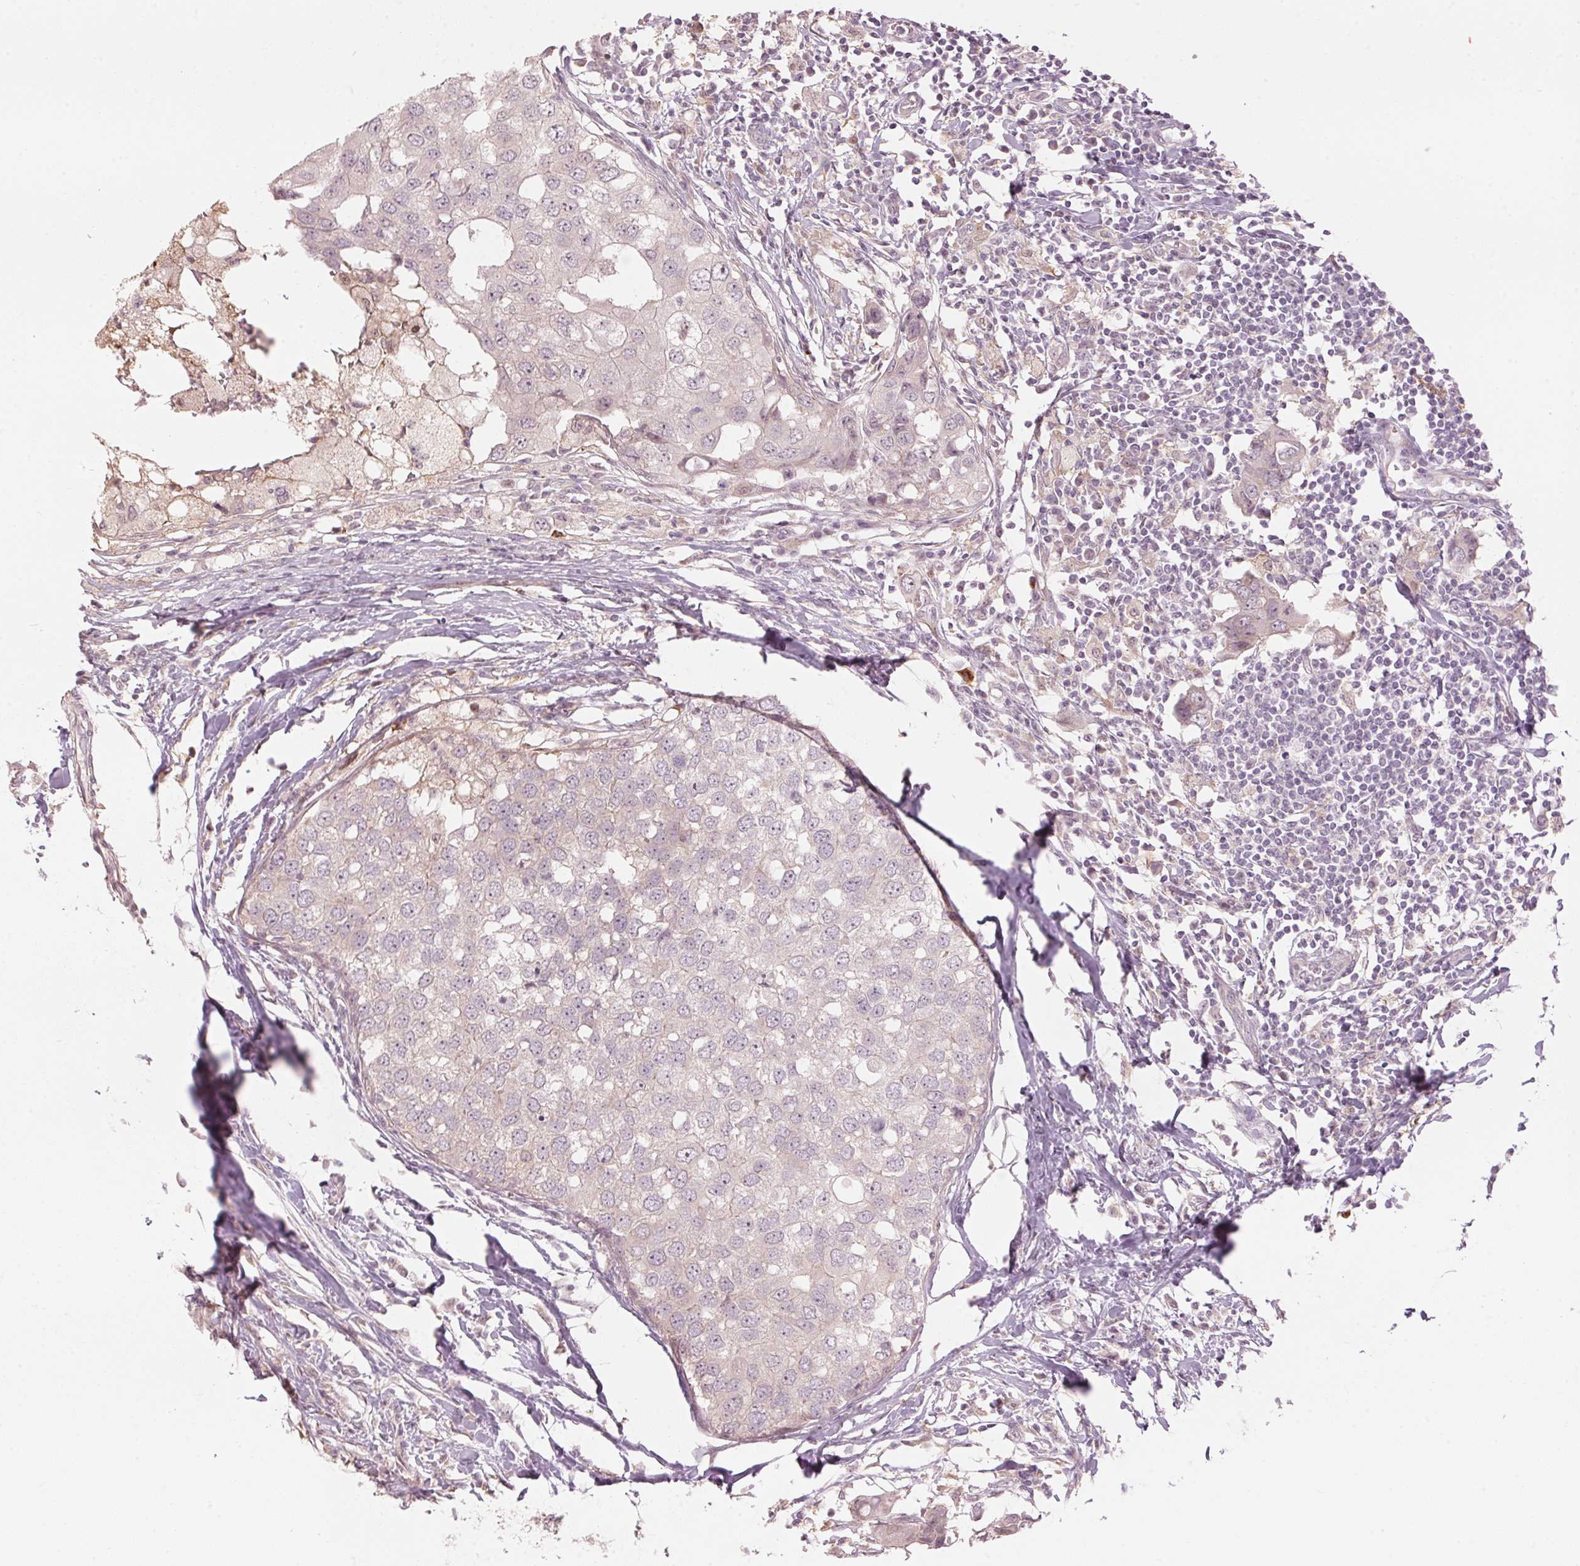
{"staining": {"intensity": "negative", "quantity": "none", "location": "none"}, "tissue": "breast cancer", "cell_type": "Tumor cells", "image_type": "cancer", "snomed": [{"axis": "morphology", "description": "Duct carcinoma"}, {"axis": "topography", "description": "Breast"}], "caption": "Immunohistochemistry (IHC) of breast cancer (infiltrating ductal carcinoma) demonstrates no positivity in tumor cells.", "gene": "TMED6", "patient": {"sex": "female", "age": 27}}